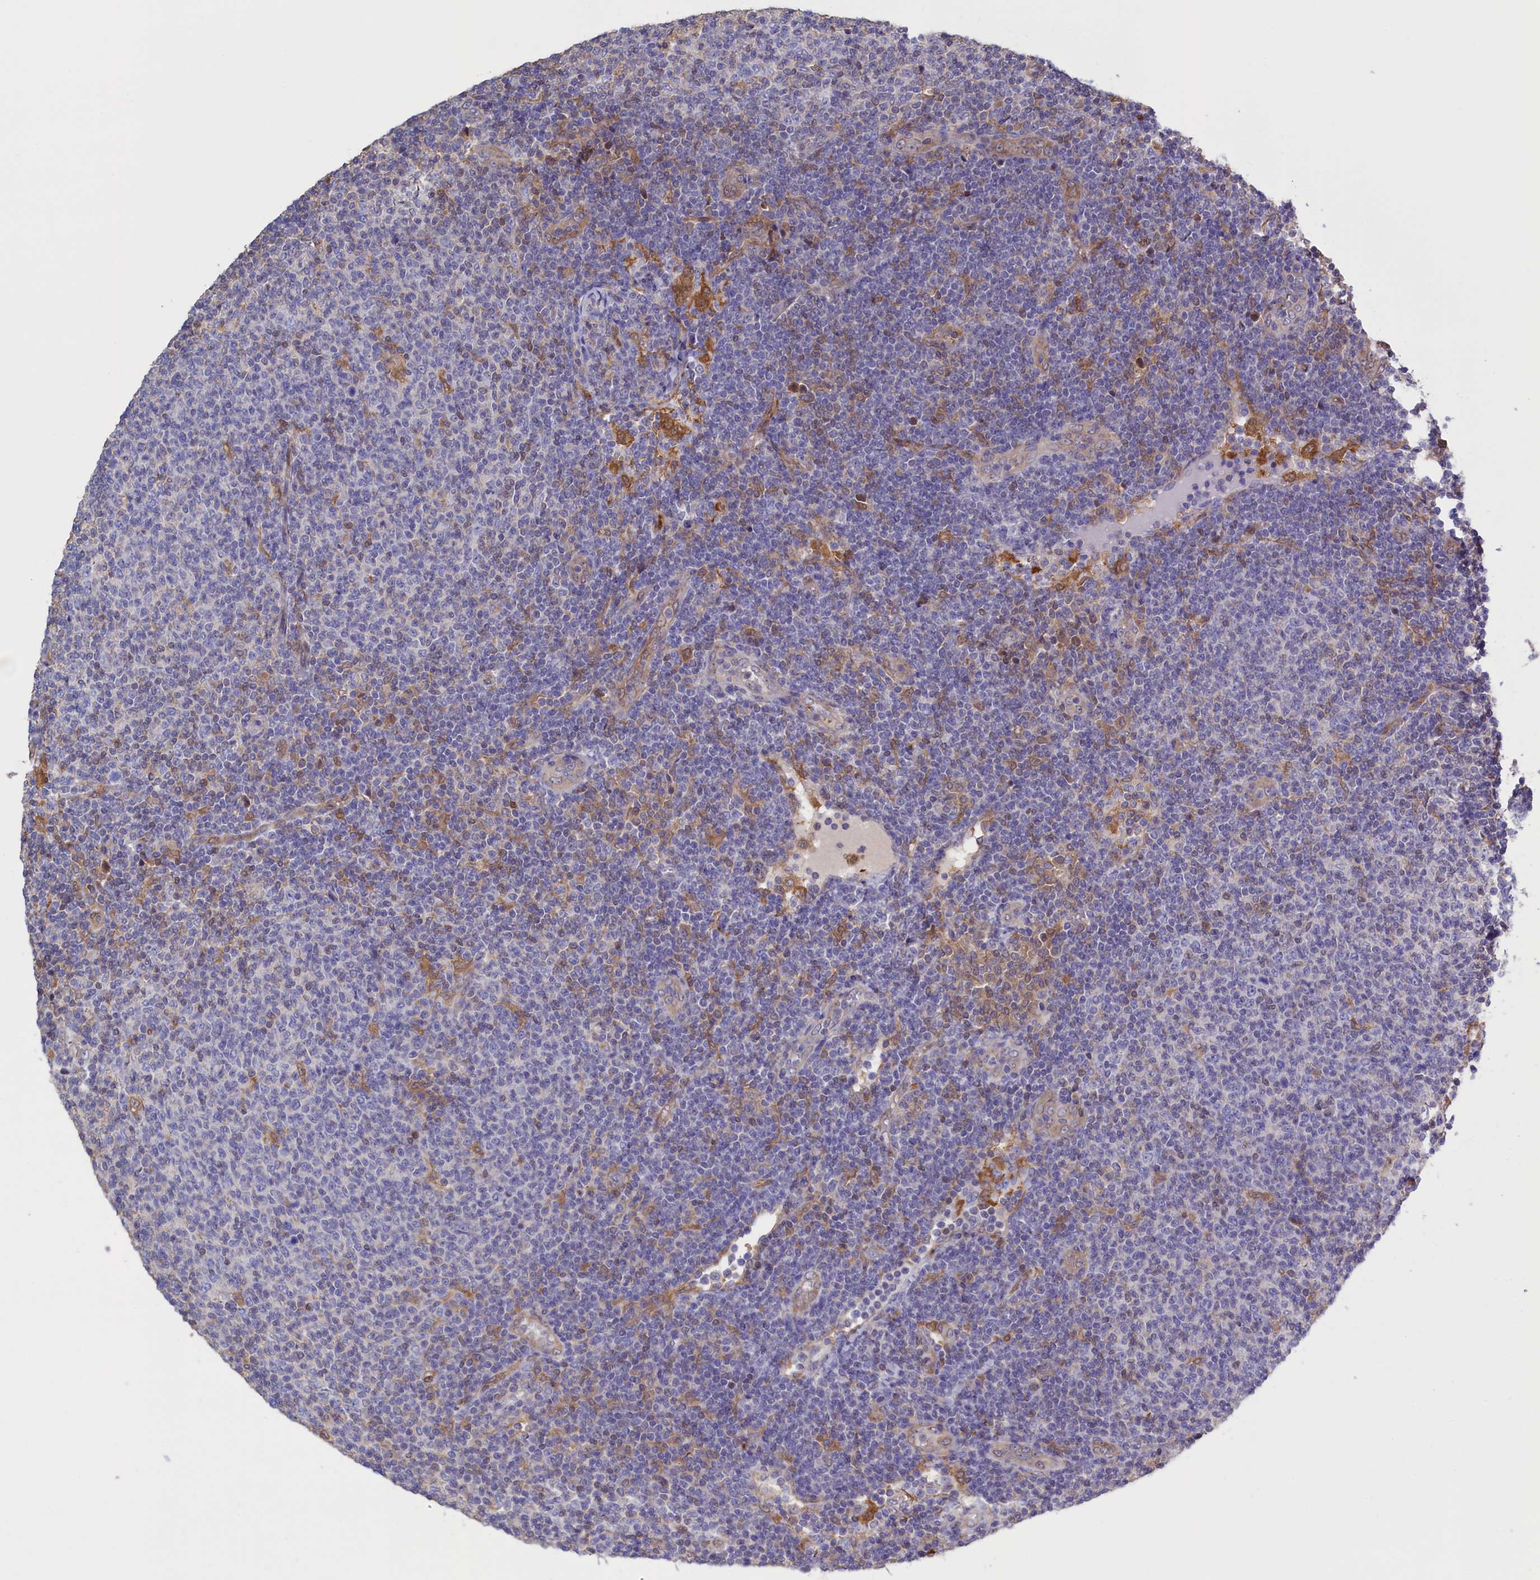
{"staining": {"intensity": "negative", "quantity": "none", "location": "none"}, "tissue": "lymphoma", "cell_type": "Tumor cells", "image_type": "cancer", "snomed": [{"axis": "morphology", "description": "Malignant lymphoma, non-Hodgkin's type, Low grade"}, {"axis": "topography", "description": "Lymph node"}], "caption": "The micrograph exhibits no significant positivity in tumor cells of low-grade malignant lymphoma, non-Hodgkin's type. (Stains: DAB (3,3'-diaminobenzidine) immunohistochemistry (IHC) with hematoxylin counter stain, Microscopy: brightfield microscopy at high magnification).", "gene": "ARHGAP18", "patient": {"sex": "male", "age": 66}}